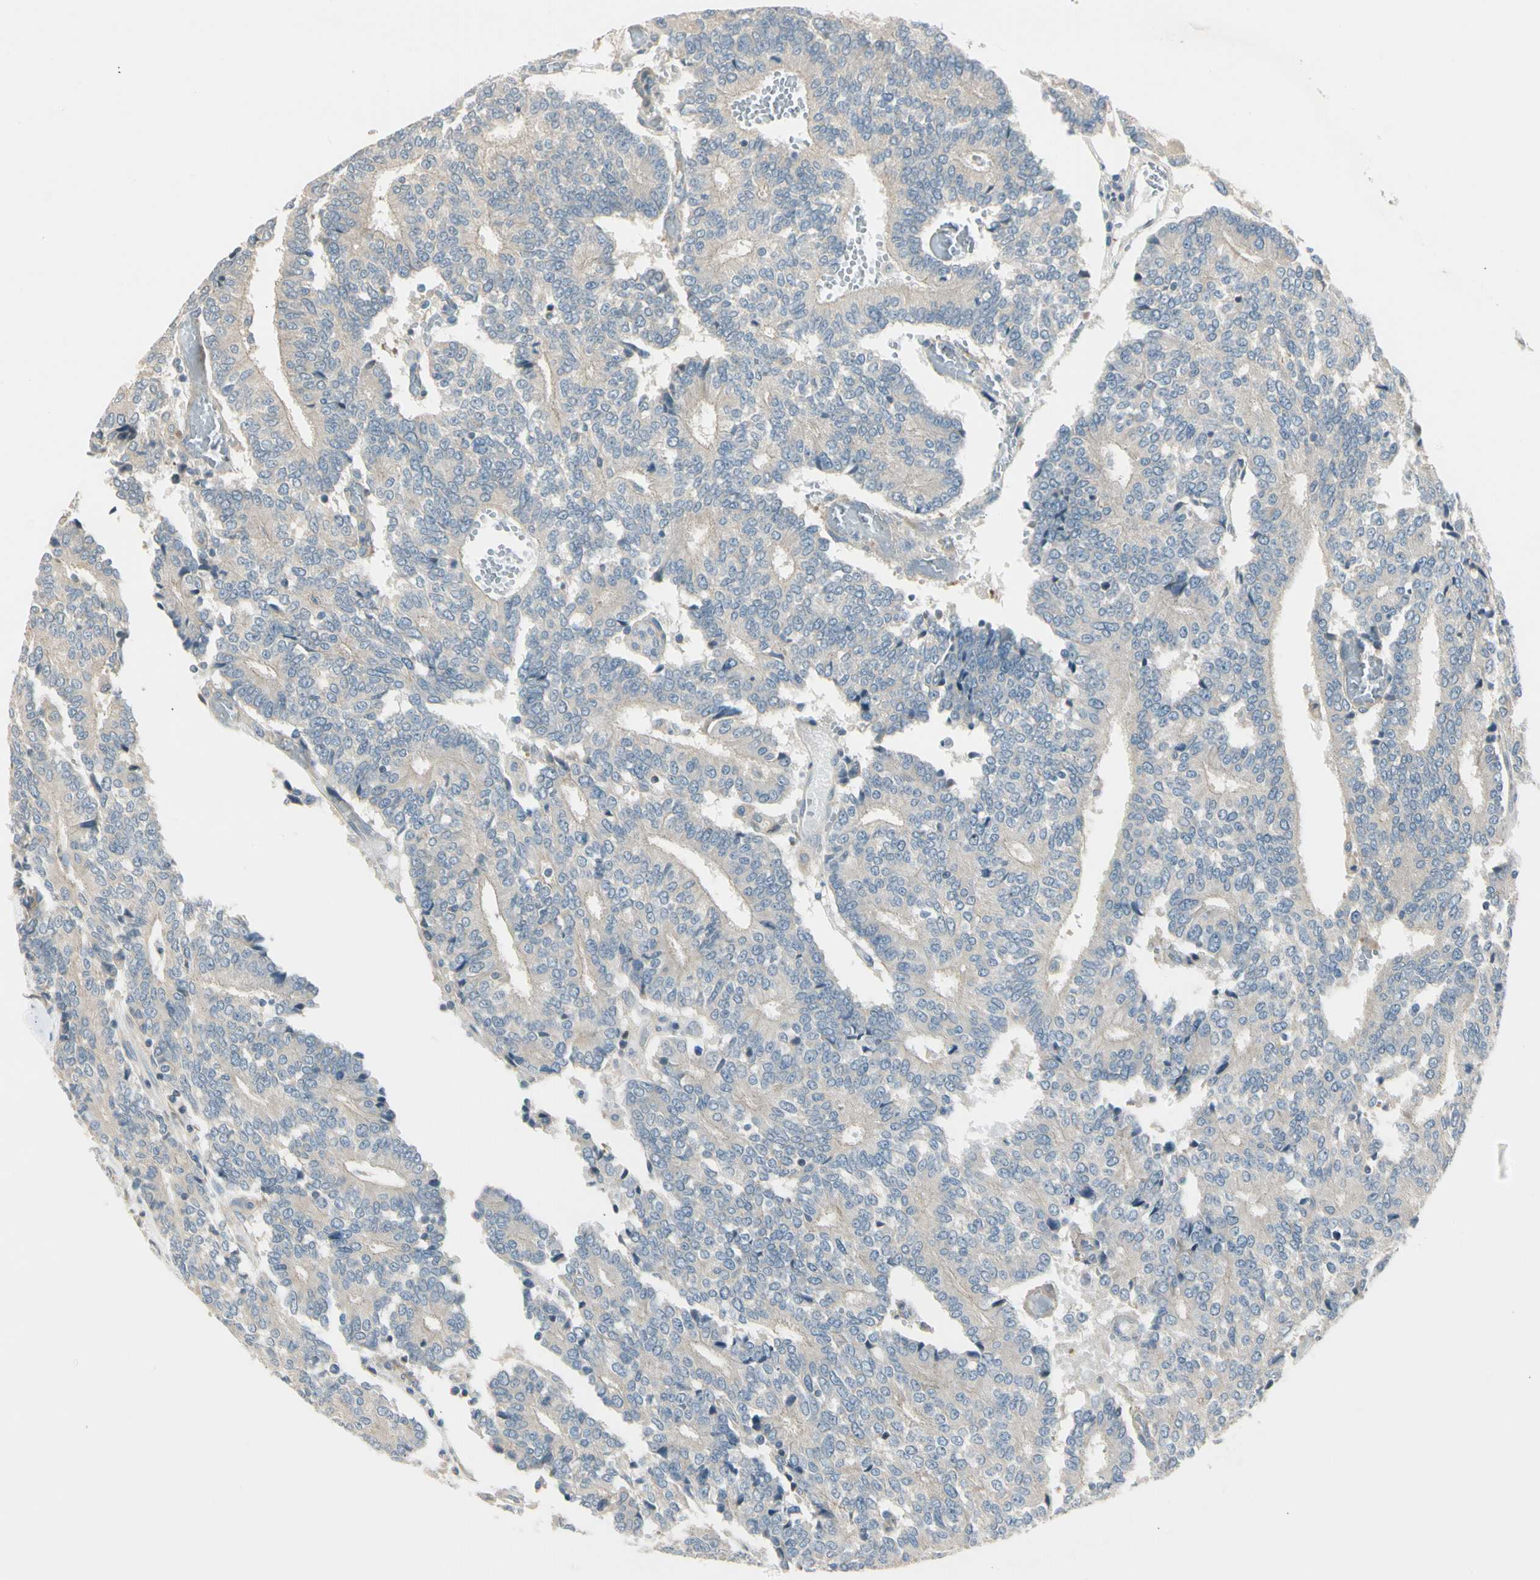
{"staining": {"intensity": "negative", "quantity": "none", "location": "none"}, "tissue": "prostate cancer", "cell_type": "Tumor cells", "image_type": "cancer", "snomed": [{"axis": "morphology", "description": "Adenocarcinoma, High grade"}, {"axis": "topography", "description": "Prostate"}], "caption": "Tumor cells show no significant protein expression in prostate cancer (high-grade adenocarcinoma).", "gene": "ADGRA3", "patient": {"sex": "male", "age": 55}}